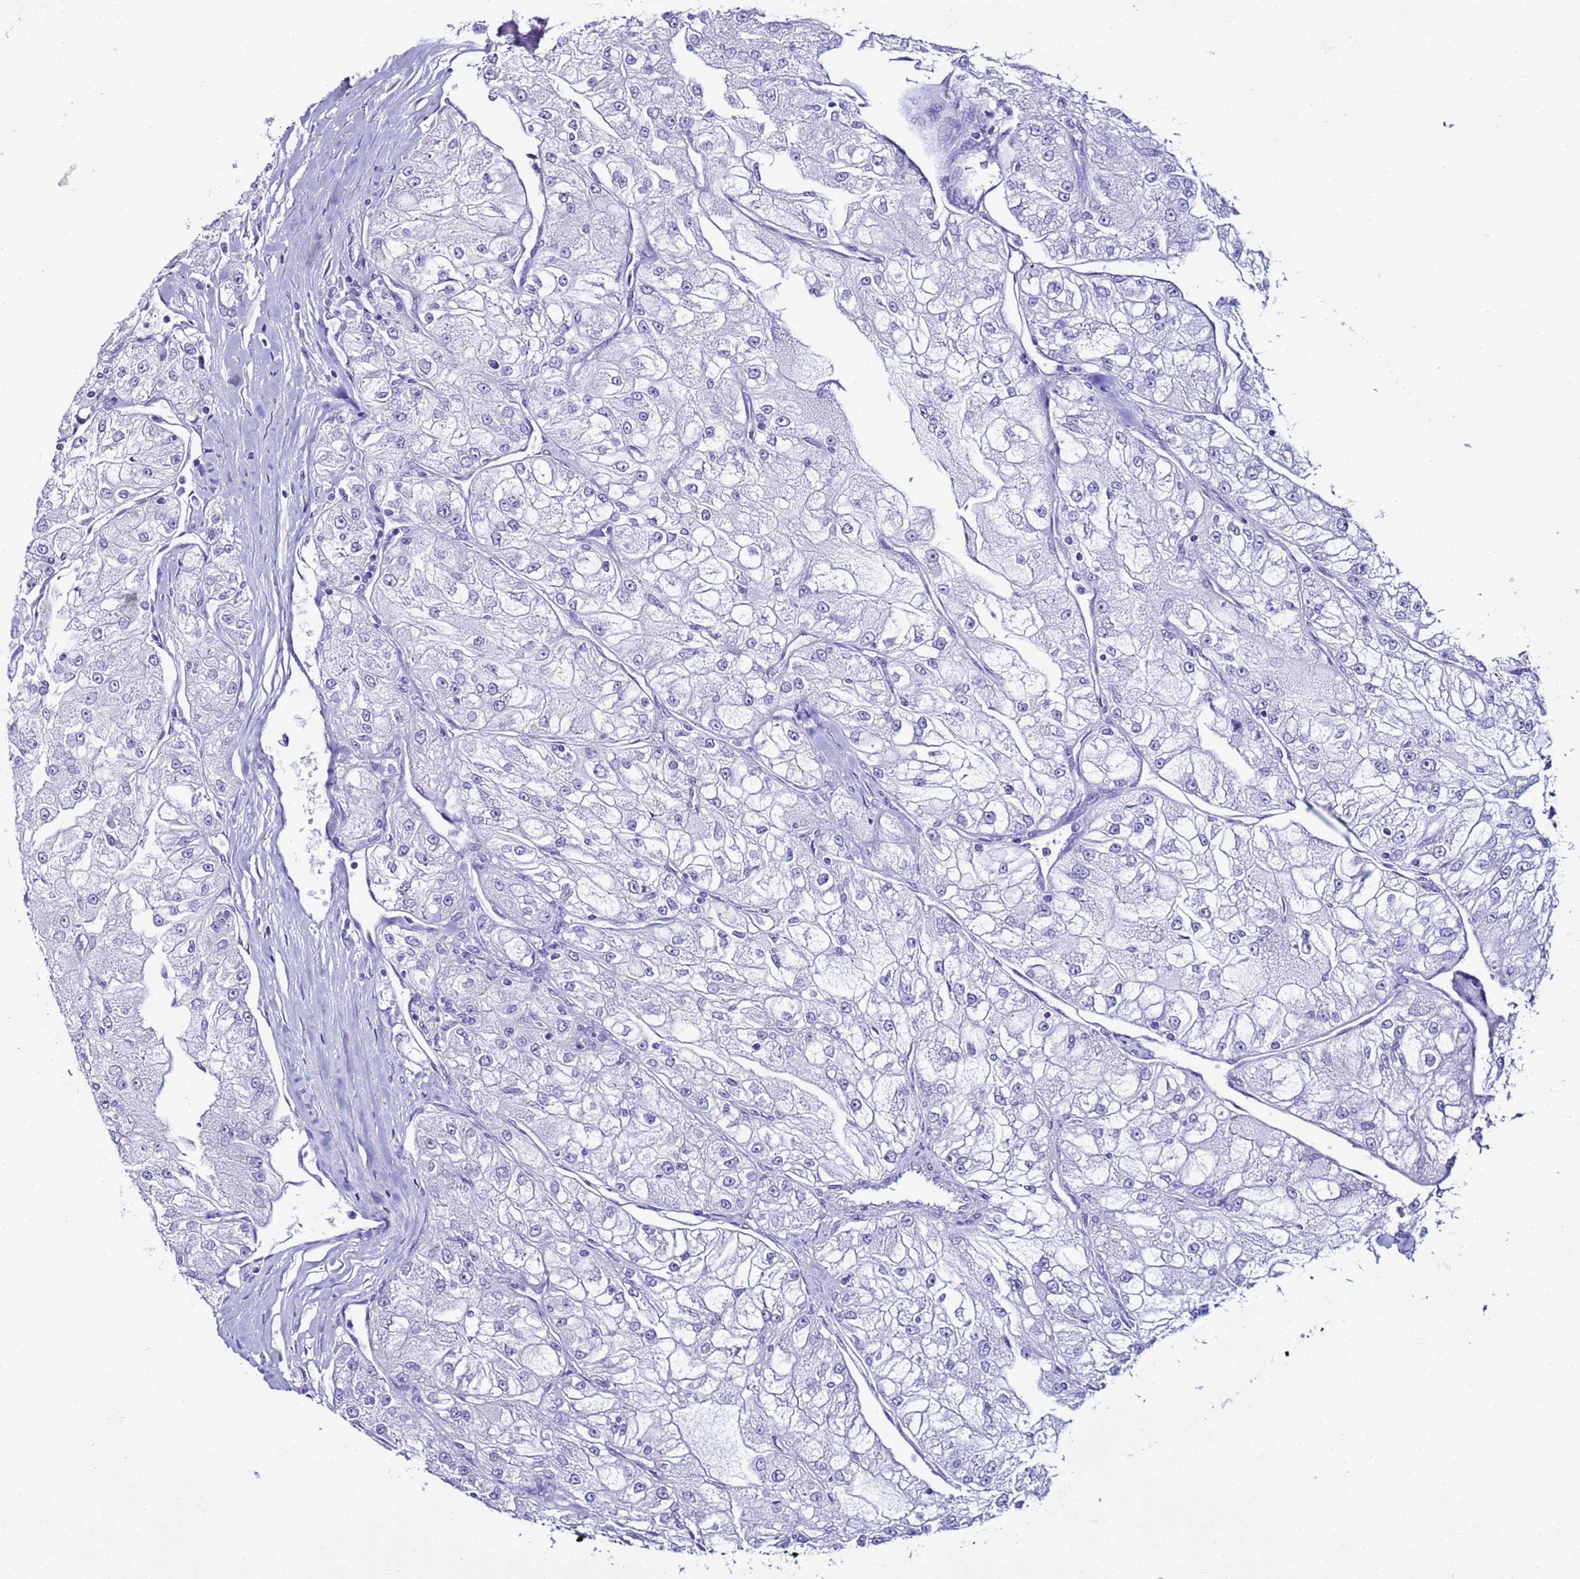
{"staining": {"intensity": "negative", "quantity": "none", "location": "none"}, "tissue": "renal cancer", "cell_type": "Tumor cells", "image_type": "cancer", "snomed": [{"axis": "morphology", "description": "Adenocarcinoma, NOS"}, {"axis": "topography", "description": "Kidney"}], "caption": "Tumor cells show no significant staining in adenocarcinoma (renal). (Brightfield microscopy of DAB (3,3'-diaminobenzidine) IHC at high magnification).", "gene": "LCMT1", "patient": {"sex": "female", "age": 72}}